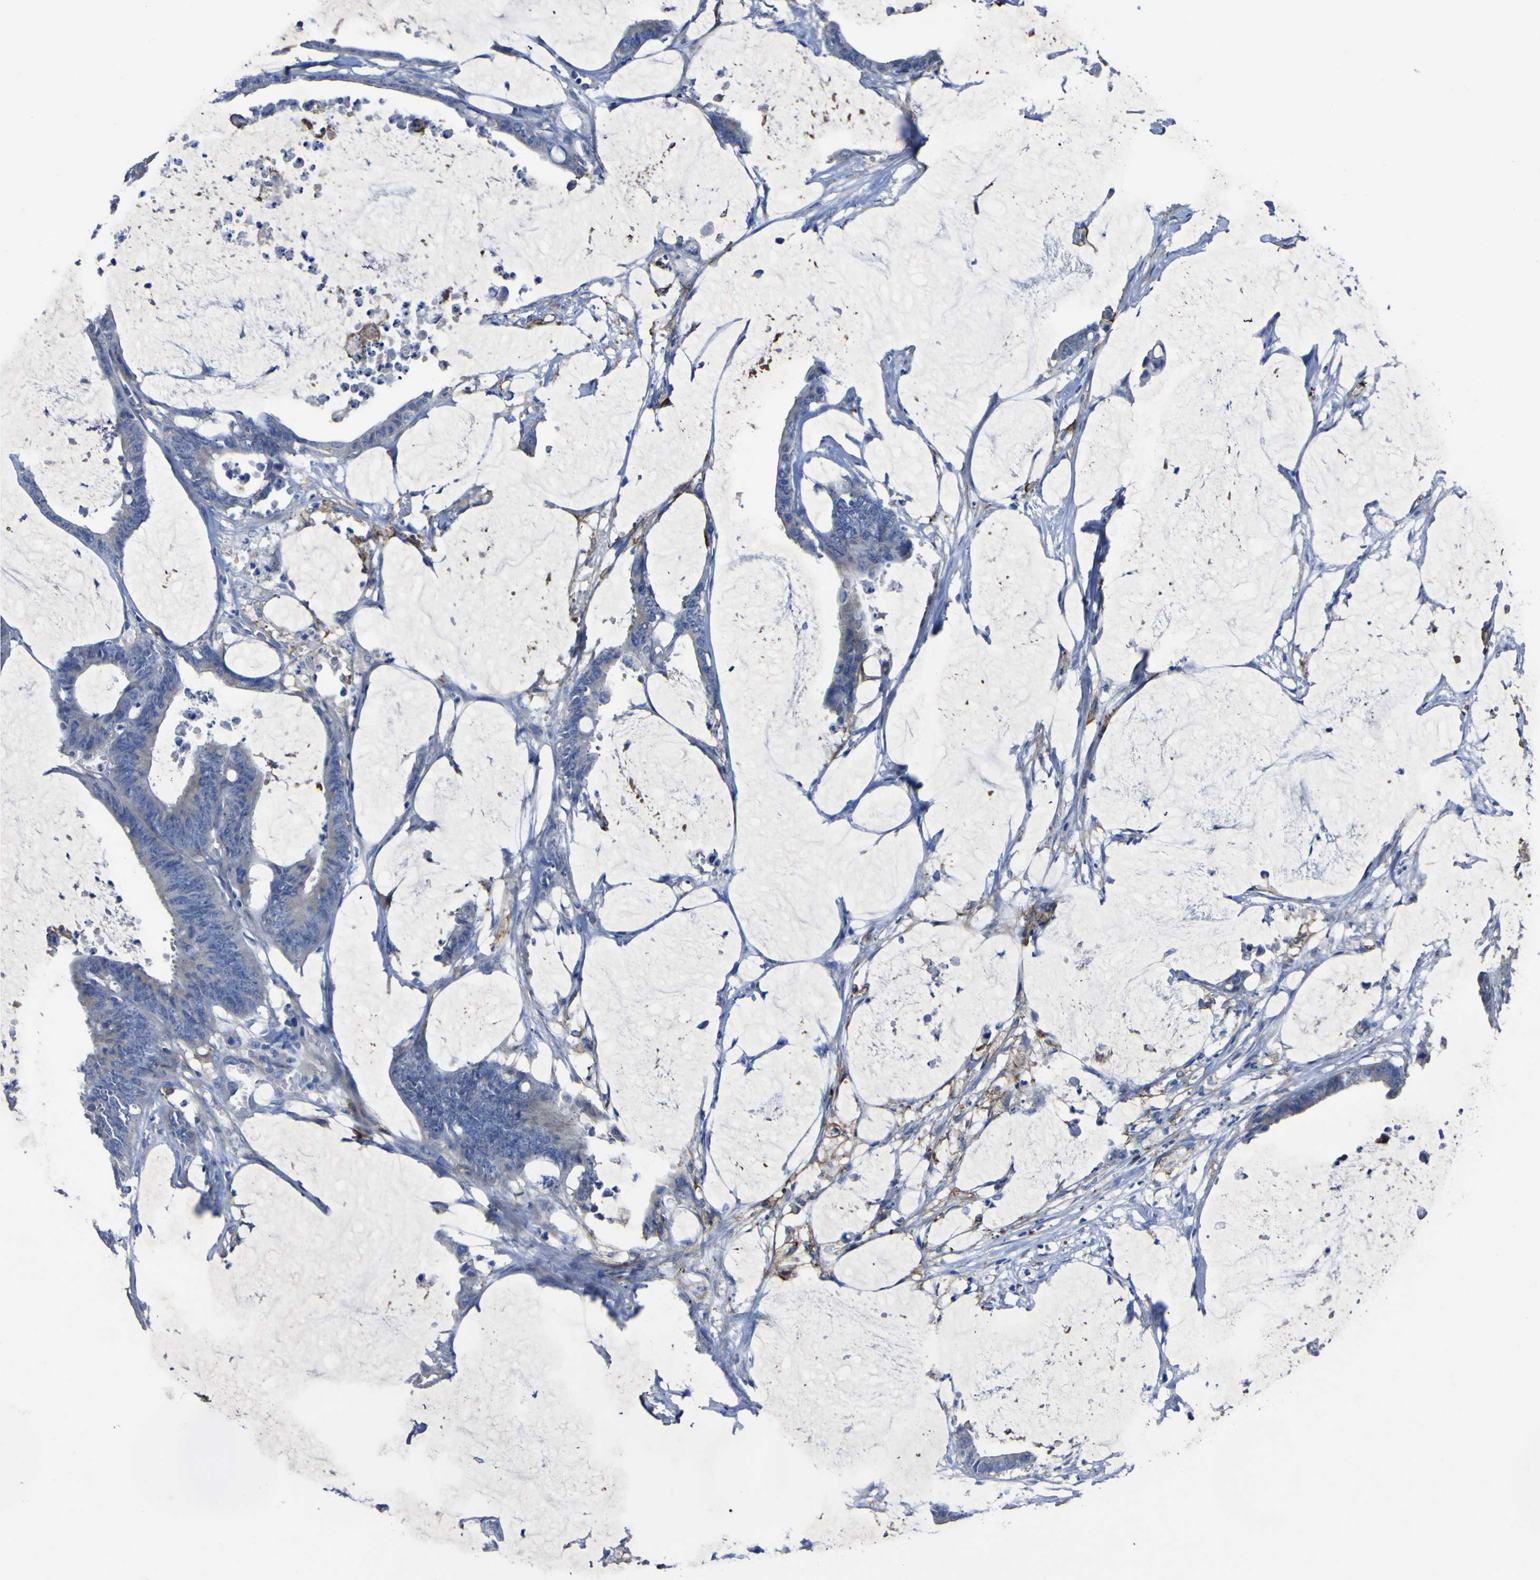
{"staining": {"intensity": "negative", "quantity": "none", "location": "none"}, "tissue": "colorectal cancer", "cell_type": "Tumor cells", "image_type": "cancer", "snomed": [{"axis": "morphology", "description": "Adenocarcinoma, NOS"}, {"axis": "topography", "description": "Rectum"}], "caption": "Immunohistochemical staining of colorectal cancer (adenocarcinoma) reveals no significant expression in tumor cells. Nuclei are stained in blue.", "gene": "AGO4", "patient": {"sex": "female", "age": 66}}